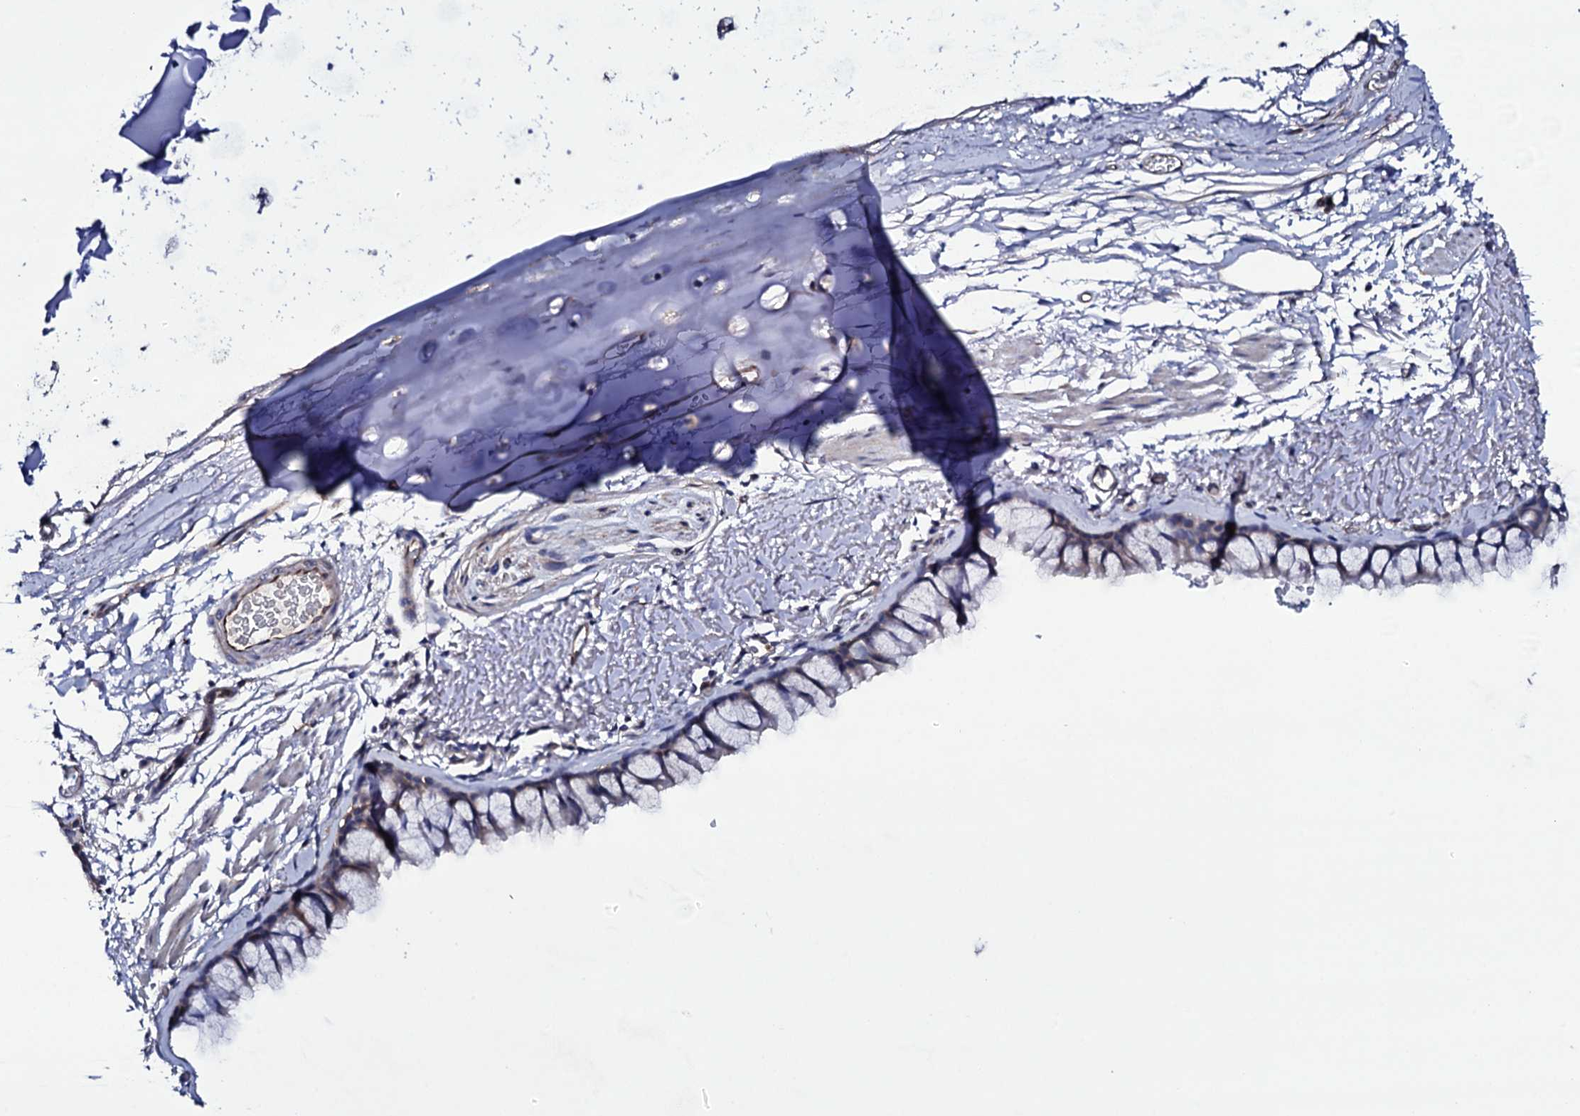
{"staining": {"intensity": "negative", "quantity": "none", "location": "none"}, "tissue": "bronchus", "cell_type": "Respiratory epithelial cells", "image_type": "normal", "snomed": [{"axis": "morphology", "description": "Normal tissue, NOS"}, {"axis": "topography", "description": "Bronchus"}], "caption": "Immunohistochemical staining of unremarkable bronchus displays no significant staining in respiratory epithelial cells.", "gene": "BCL2L14", "patient": {"sex": "male", "age": 65}}